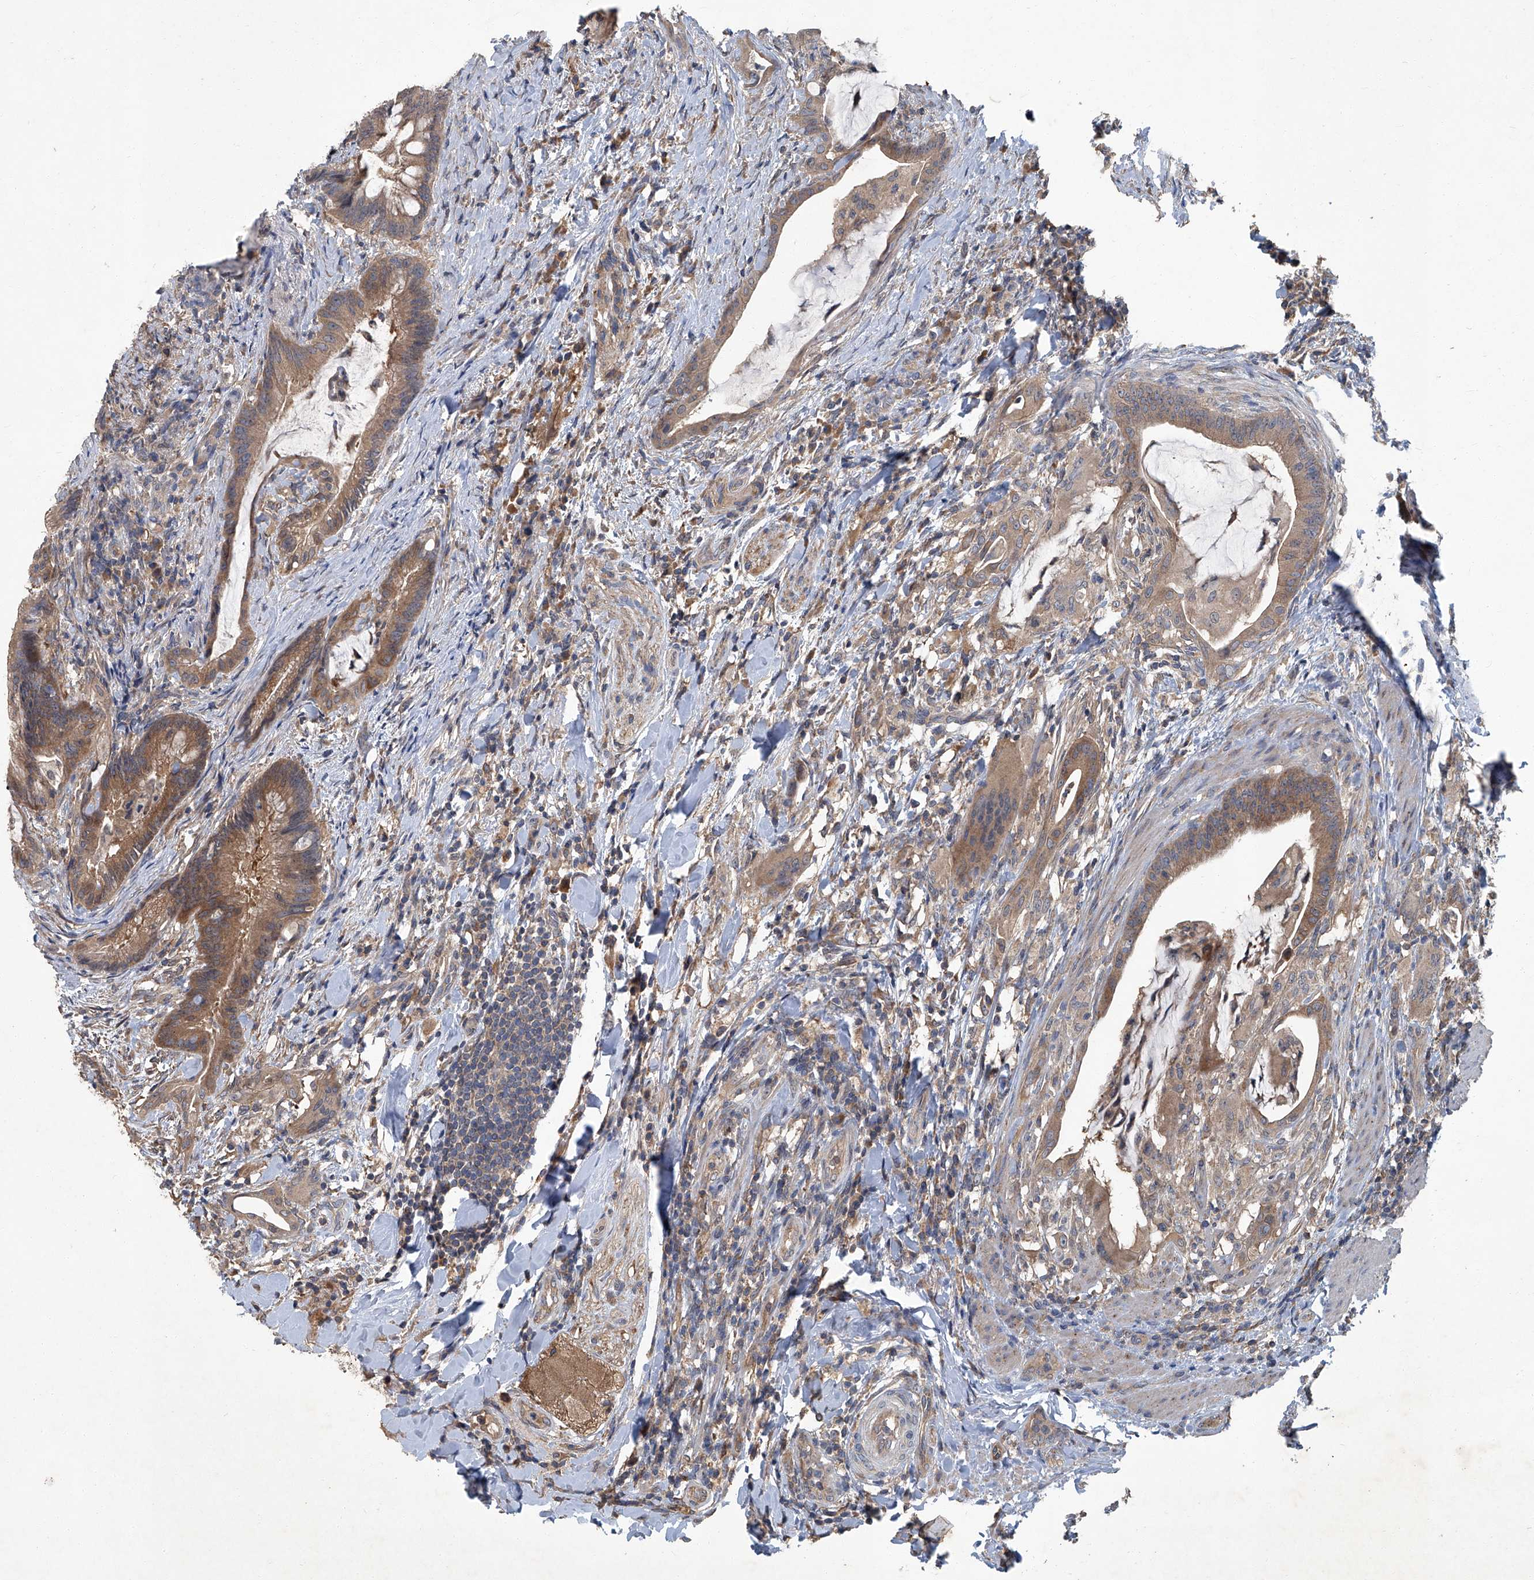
{"staining": {"intensity": "moderate", "quantity": "25%-75%", "location": "cytoplasmic/membranous"}, "tissue": "colorectal cancer", "cell_type": "Tumor cells", "image_type": "cancer", "snomed": [{"axis": "morphology", "description": "Adenocarcinoma, NOS"}, {"axis": "topography", "description": "Colon"}], "caption": "IHC image of adenocarcinoma (colorectal) stained for a protein (brown), which demonstrates medium levels of moderate cytoplasmic/membranous expression in approximately 25%-75% of tumor cells.", "gene": "ANKRD34A", "patient": {"sex": "female", "age": 66}}